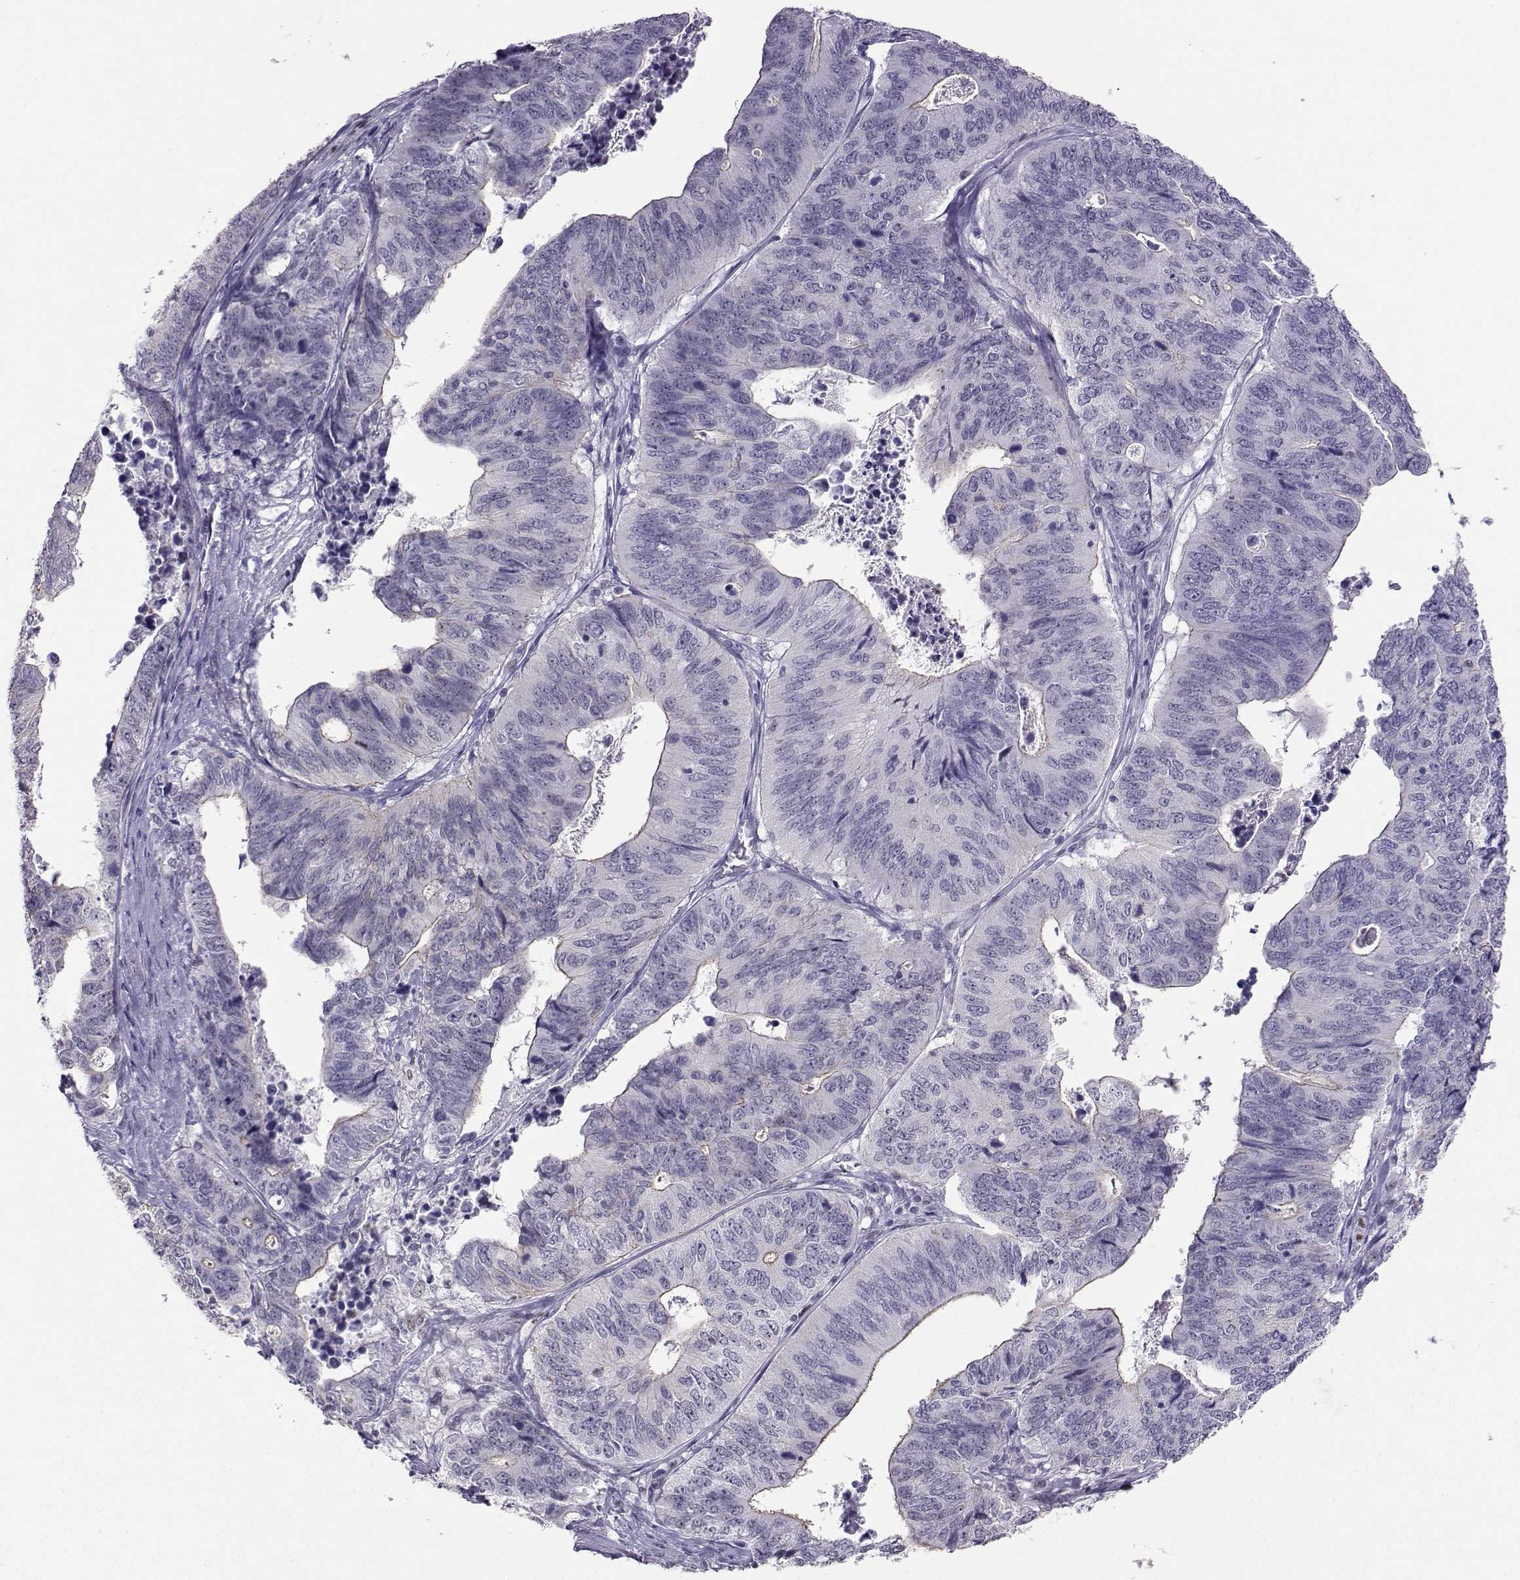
{"staining": {"intensity": "negative", "quantity": "none", "location": "none"}, "tissue": "stomach cancer", "cell_type": "Tumor cells", "image_type": "cancer", "snomed": [{"axis": "morphology", "description": "Adenocarcinoma, NOS"}, {"axis": "topography", "description": "Stomach, upper"}], "caption": "DAB (3,3'-diaminobenzidine) immunohistochemical staining of stomach cancer shows no significant expression in tumor cells.", "gene": "TEDC2", "patient": {"sex": "female", "age": 67}}